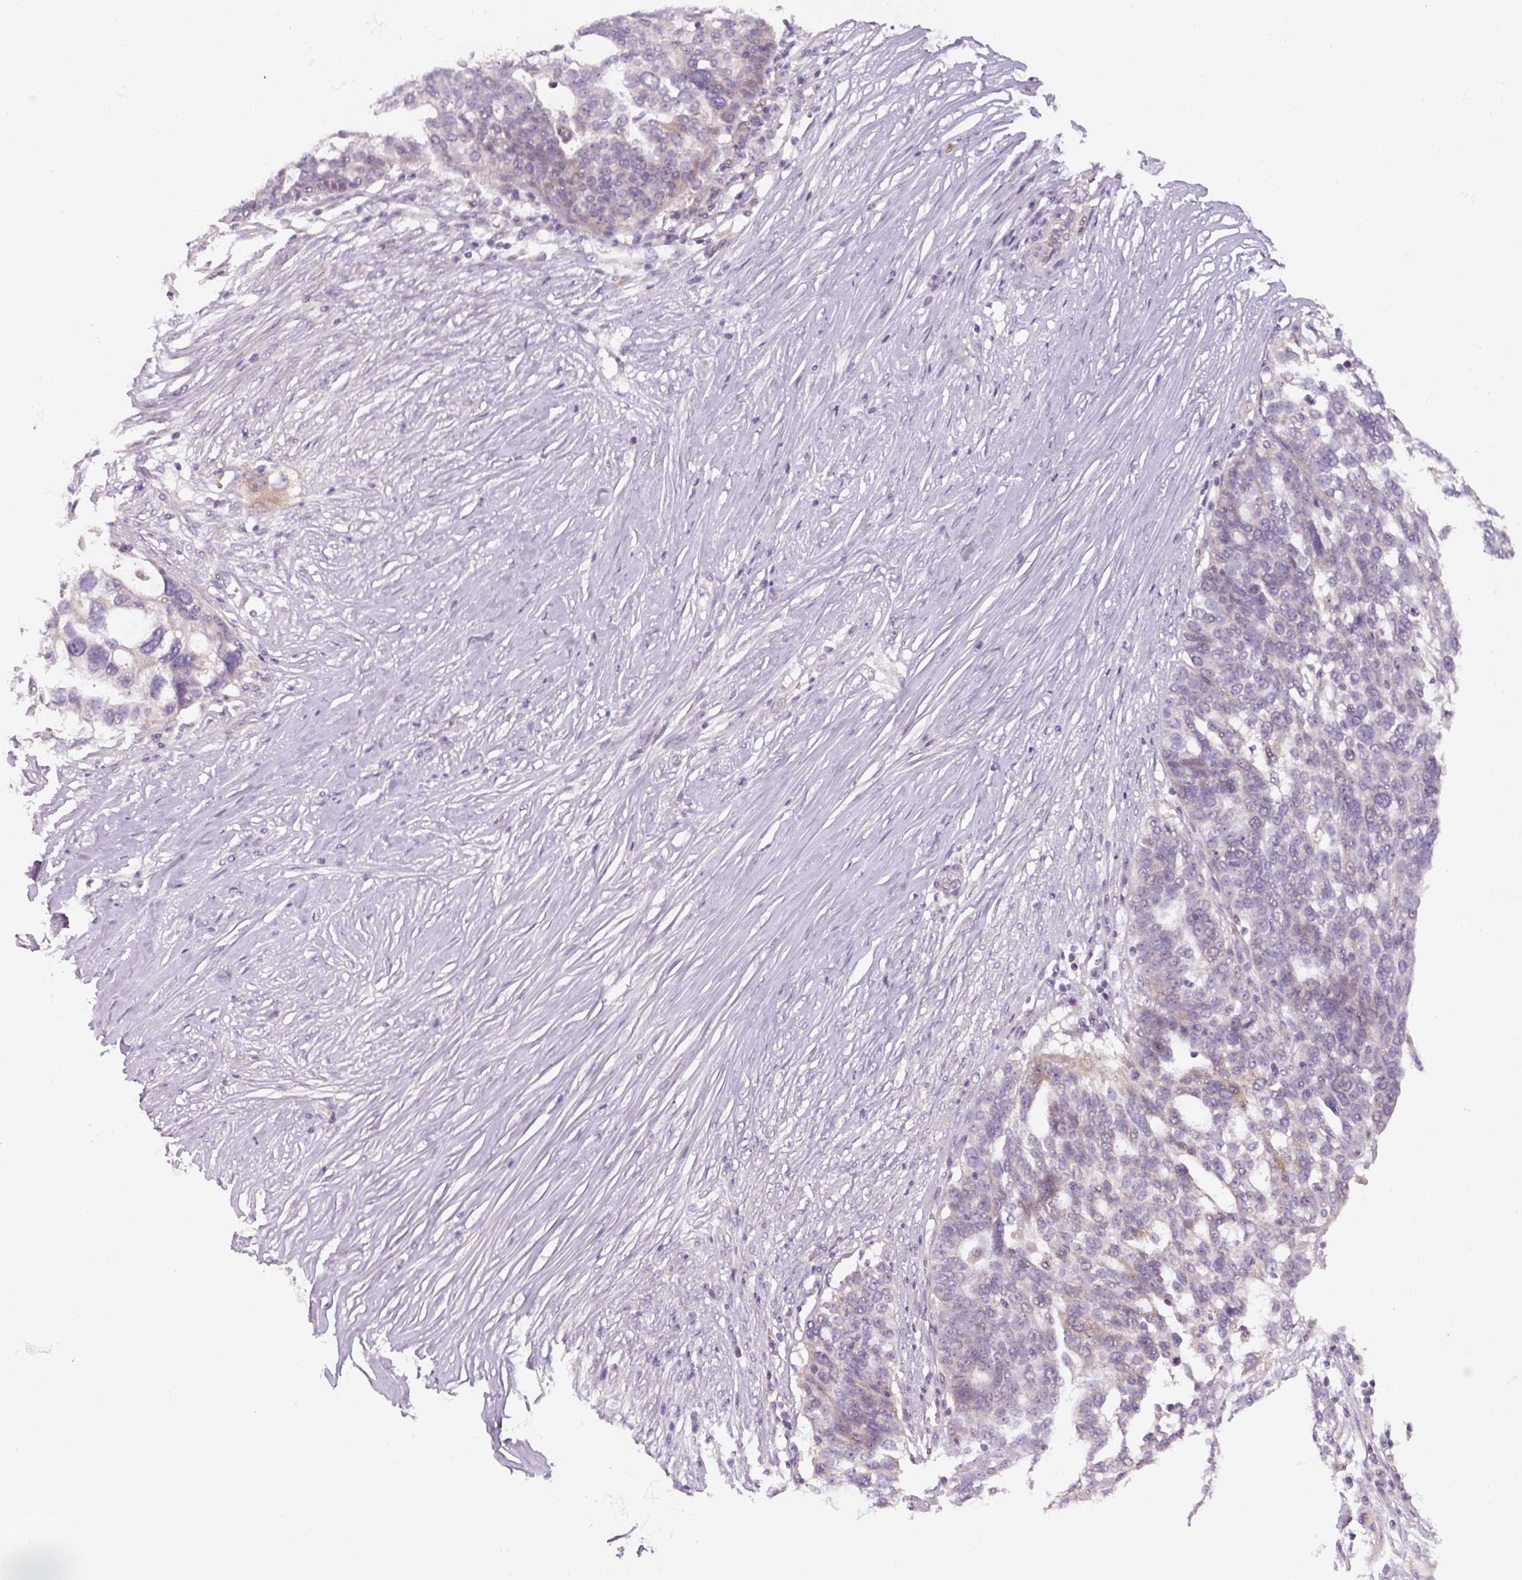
{"staining": {"intensity": "negative", "quantity": "none", "location": "none"}, "tissue": "ovarian cancer", "cell_type": "Tumor cells", "image_type": "cancer", "snomed": [{"axis": "morphology", "description": "Cystadenocarcinoma, serous, NOS"}, {"axis": "topography", "description": "Ovary"}], "caption": "Serous cystadenocarcinoma (ovarian) was stained to show a protein in brown. There is no significant positivity in tumor cells. (DAB (3,3'-diaminobenzidine) immunohistochemistry, high magnification).", "gene": "YIF1B", "patient": {"sex": "female", "age": 59}}